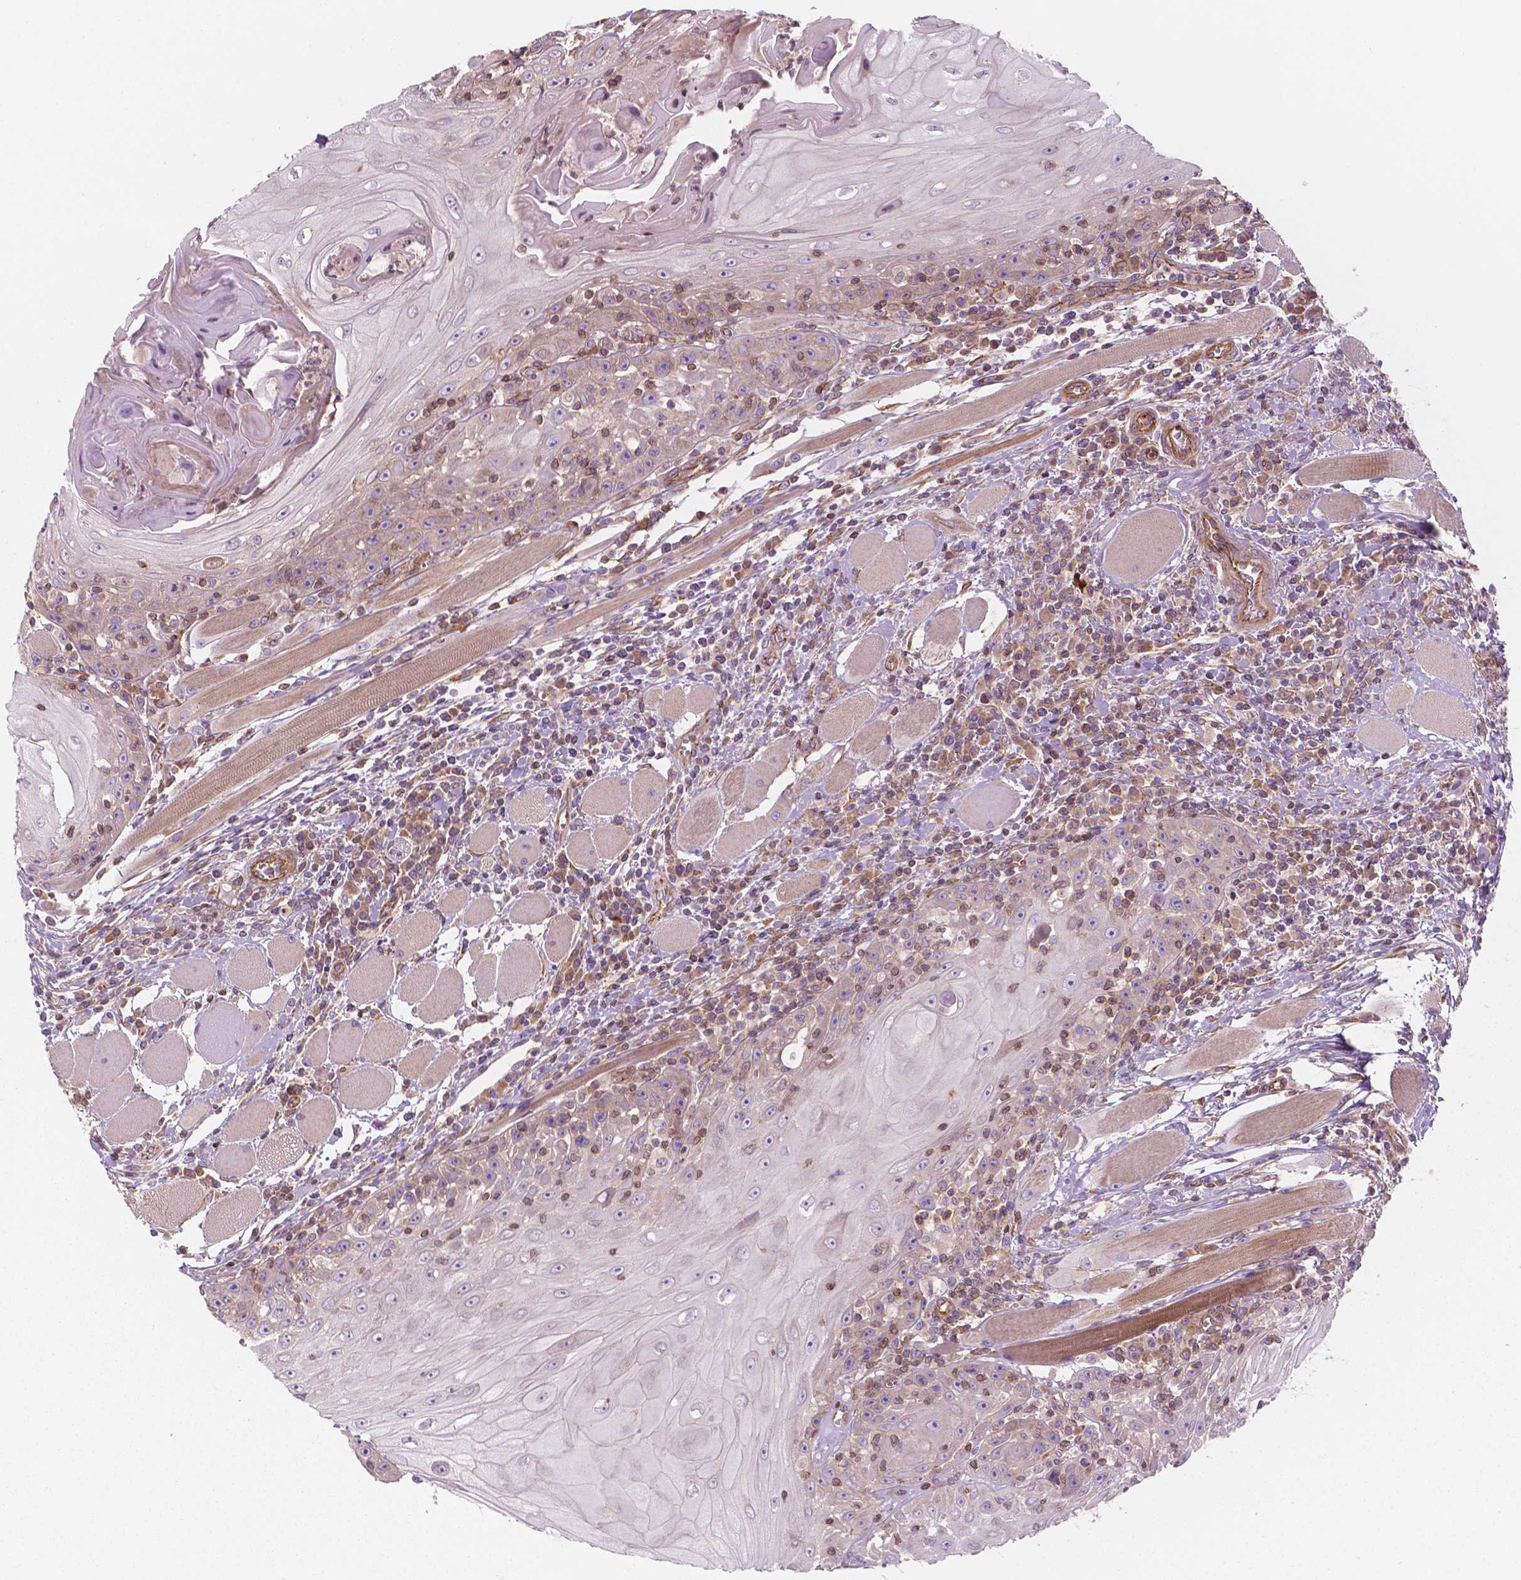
{"staining": {"intensity": "negative", "quantity": "none", "location": "none"}, "tissue": "head and neck cancer", "cell_type": "Tumor cells", "image_type": "cancer", "snomed": [{"axis": "morphology", "description": "Squamous cell carcinoma, NOS"}, {"axis": "topography", "description": "Head-Neck"}], "caption": "Tumor cells are negative for brown protein staining in head and neck squamous cell carcinoma. (Stains: DAB immunohistochemistry with hematoxylin counter stain, Microscopy: brightfield microscopy at high magnification).", "gene": "SURF4", "patient": {"sex": "male", "age": 52}}